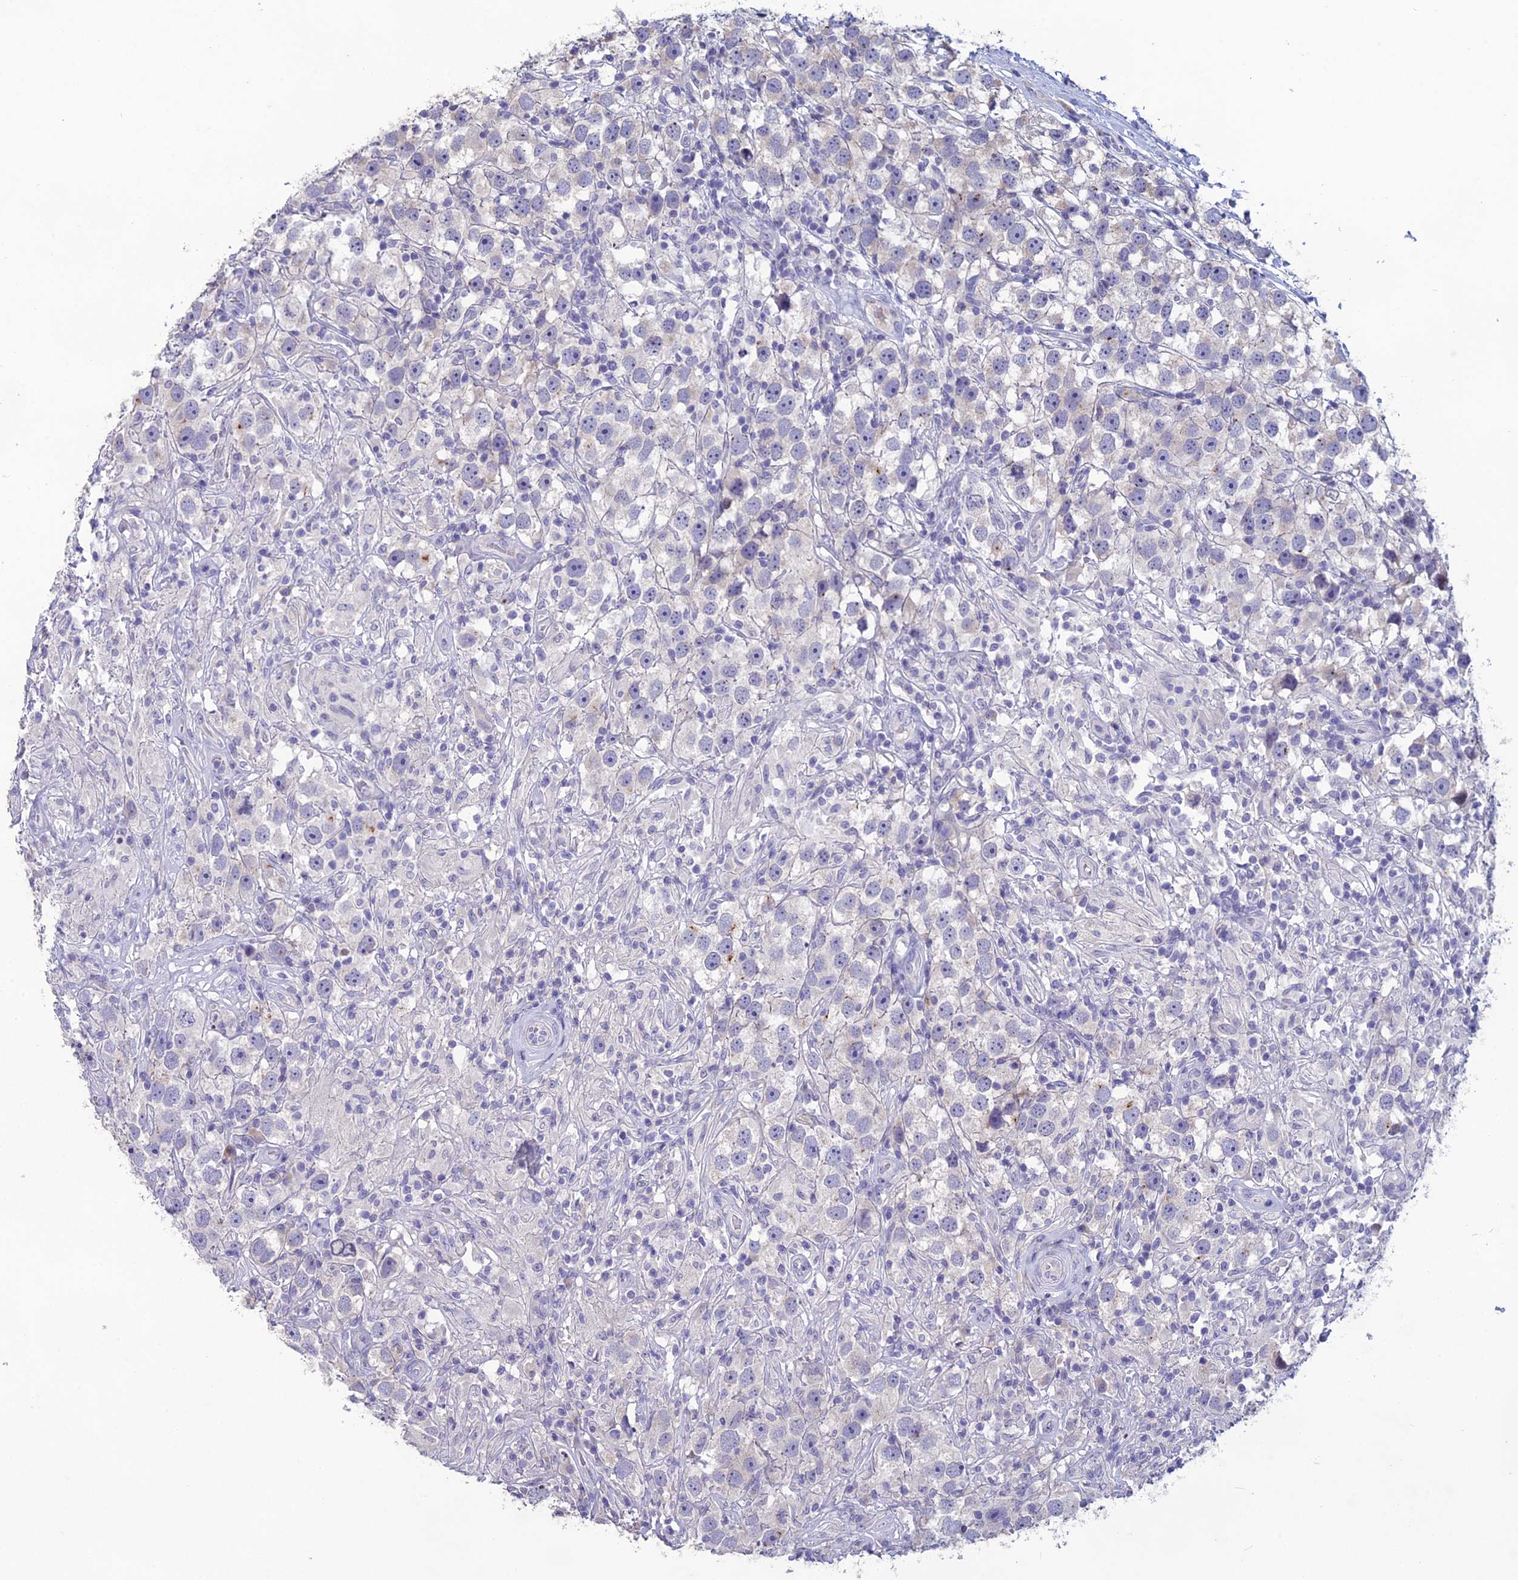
{"staining": {"intensity": "negative", "quantity": "none", "location": "none"}, "tissue": "testis cancer", "cell_type": "Tumor cells", "image_type": "cancer", "snomed": [{"axis": "morphology", "description": "Seminoma, NOS"}, {"axis": "topography", "description": "Testis"}], "caption": "Immunohistochemistry (IHC) photomicrograph of testis cancer (seminoma) stained for a protein (brown), which reveals no positivity in tumor cells.", "gene": "TMEM134", "patient": {"sex": "male", "age": 49}}